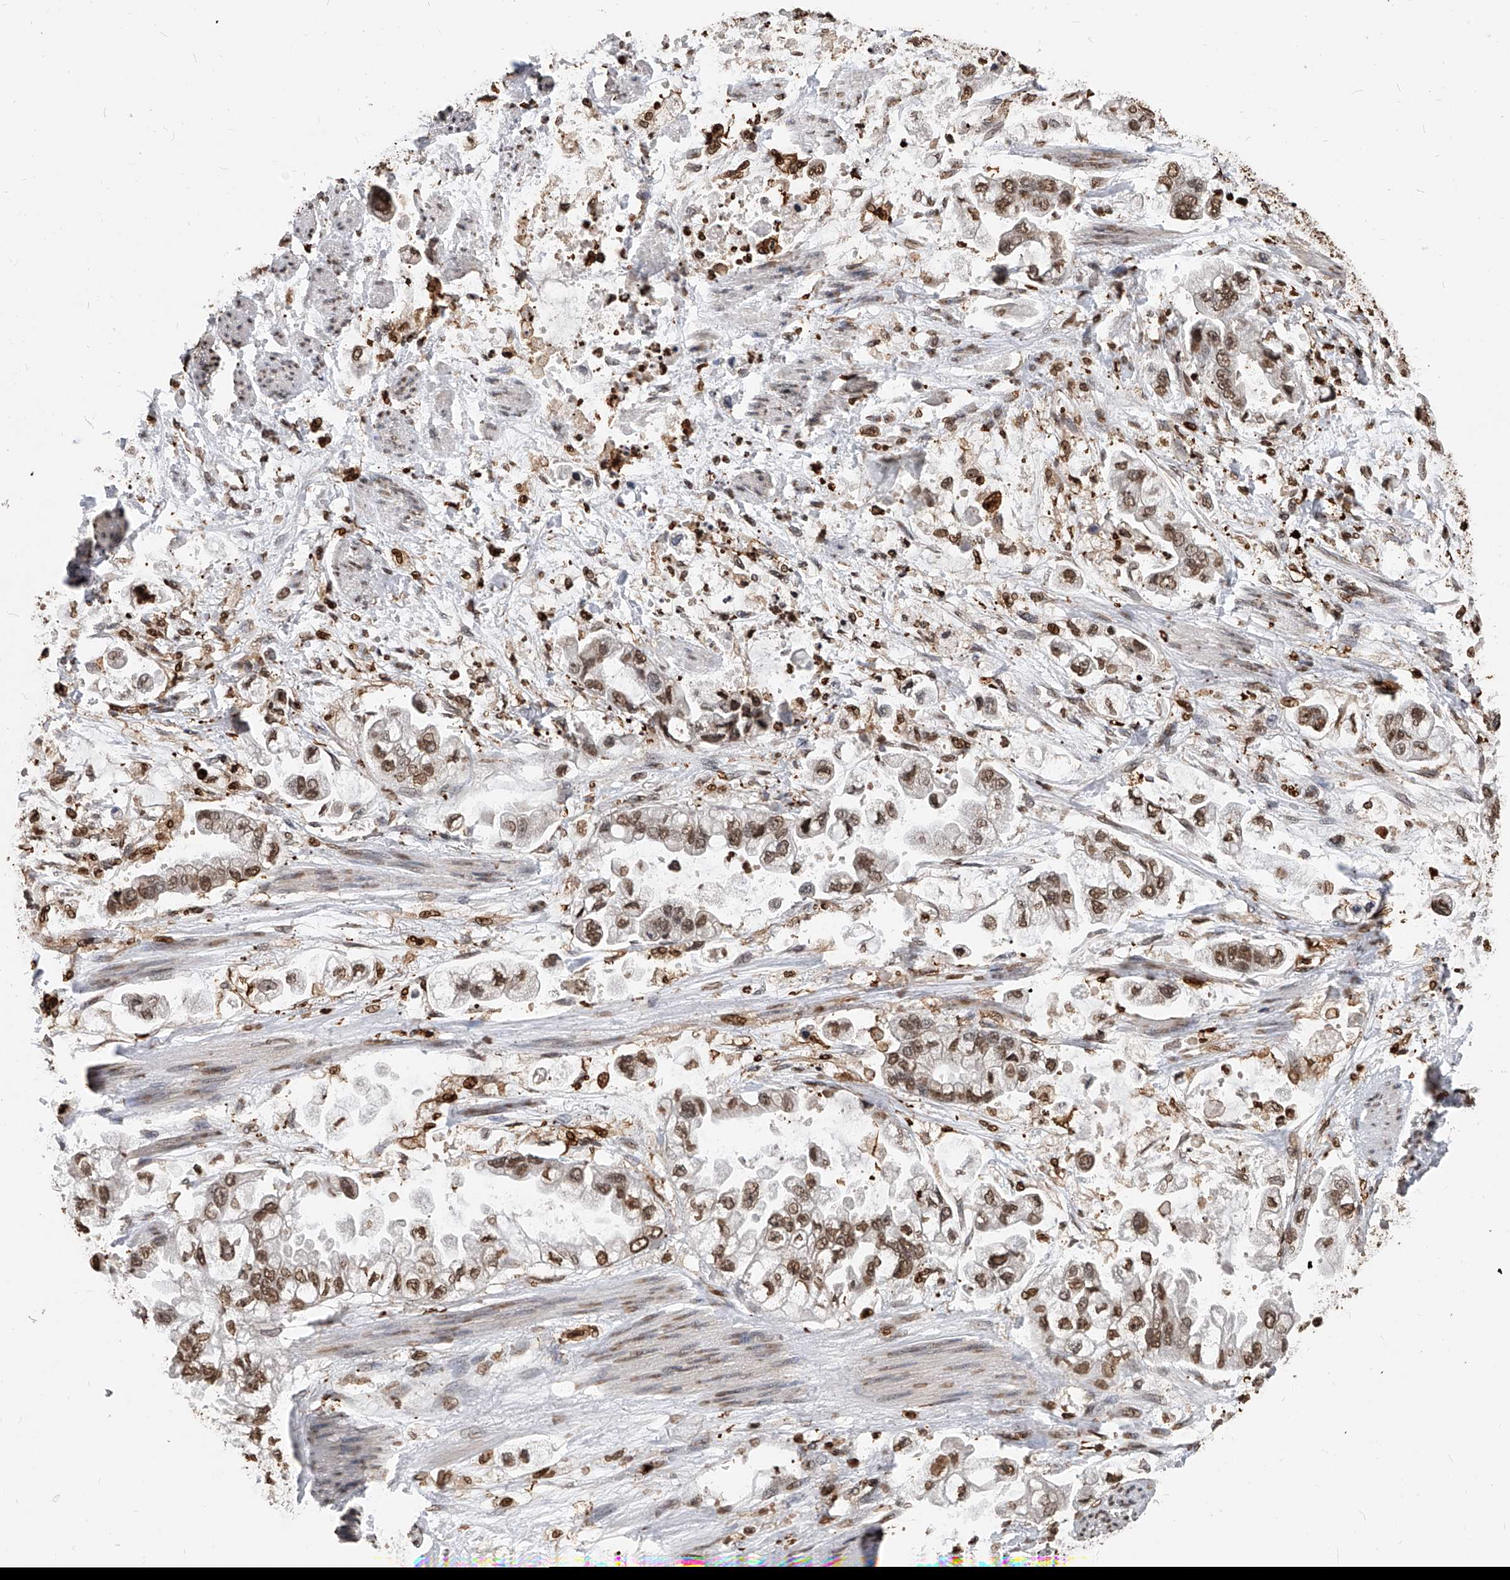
{"staining": {"intensity": "moderate", "quantity": ">75%", "location": "nuclear"}, "tissue": "stomach cancer", "cell_type": "Tumor cells", "image_type": "cancer", "snomed": [{"axis": "morphology", "description": "Adenocarcinoma, NOS"}, {"axis": "topography", "description": "Stomach"}], "caption": "Immunohistochemistry (IHC) (DAB) staining of human adenocarcinoma (stomach) exhibits moderate nuclear protein positivity in about >75% of tumor cells. Ihc stains the protein of interest in brown and the nuclei are stained blue.", "gene": "CFAP410", "patient": {"sex": "male", "age": 62}}